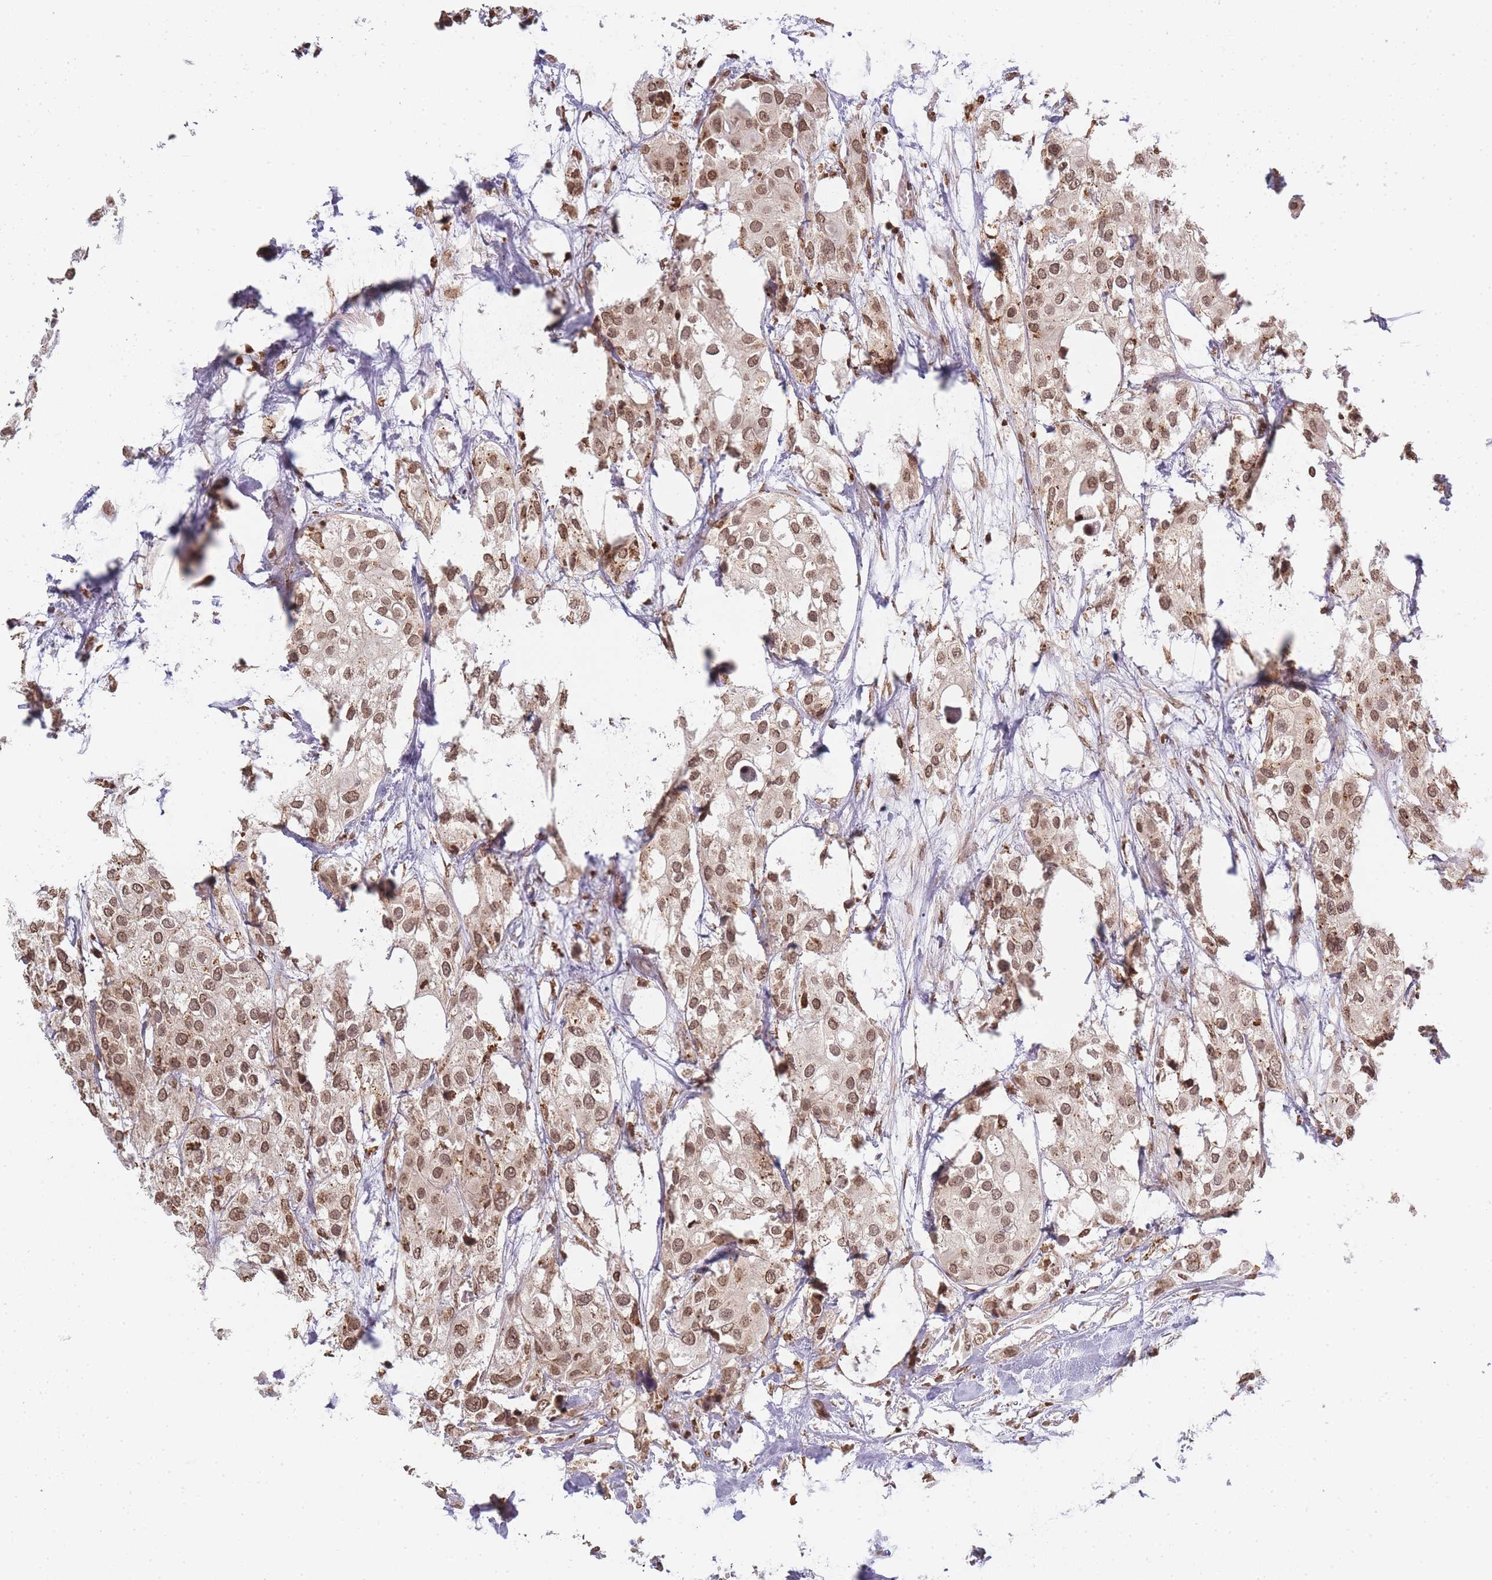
{"staining": {"intensity": "moderate", "quantity": ">75%", "location": "nuclear"}, "tissue": "urothelial cancer", "cell_type": "Tumor cells", "image_type": "cancer", "snomed": [{"axis": "morphology", "description": "Urothelial carcinoma, High grade"}, {"axis": "topography", "description": "Urinary bladder"}], "caption": "Moderate nuclear positivity is present in about >75% of tumor cells in urothelial cancer.", "gene": "WWTR1", "patient": {"sex": "male", "age": 64}}